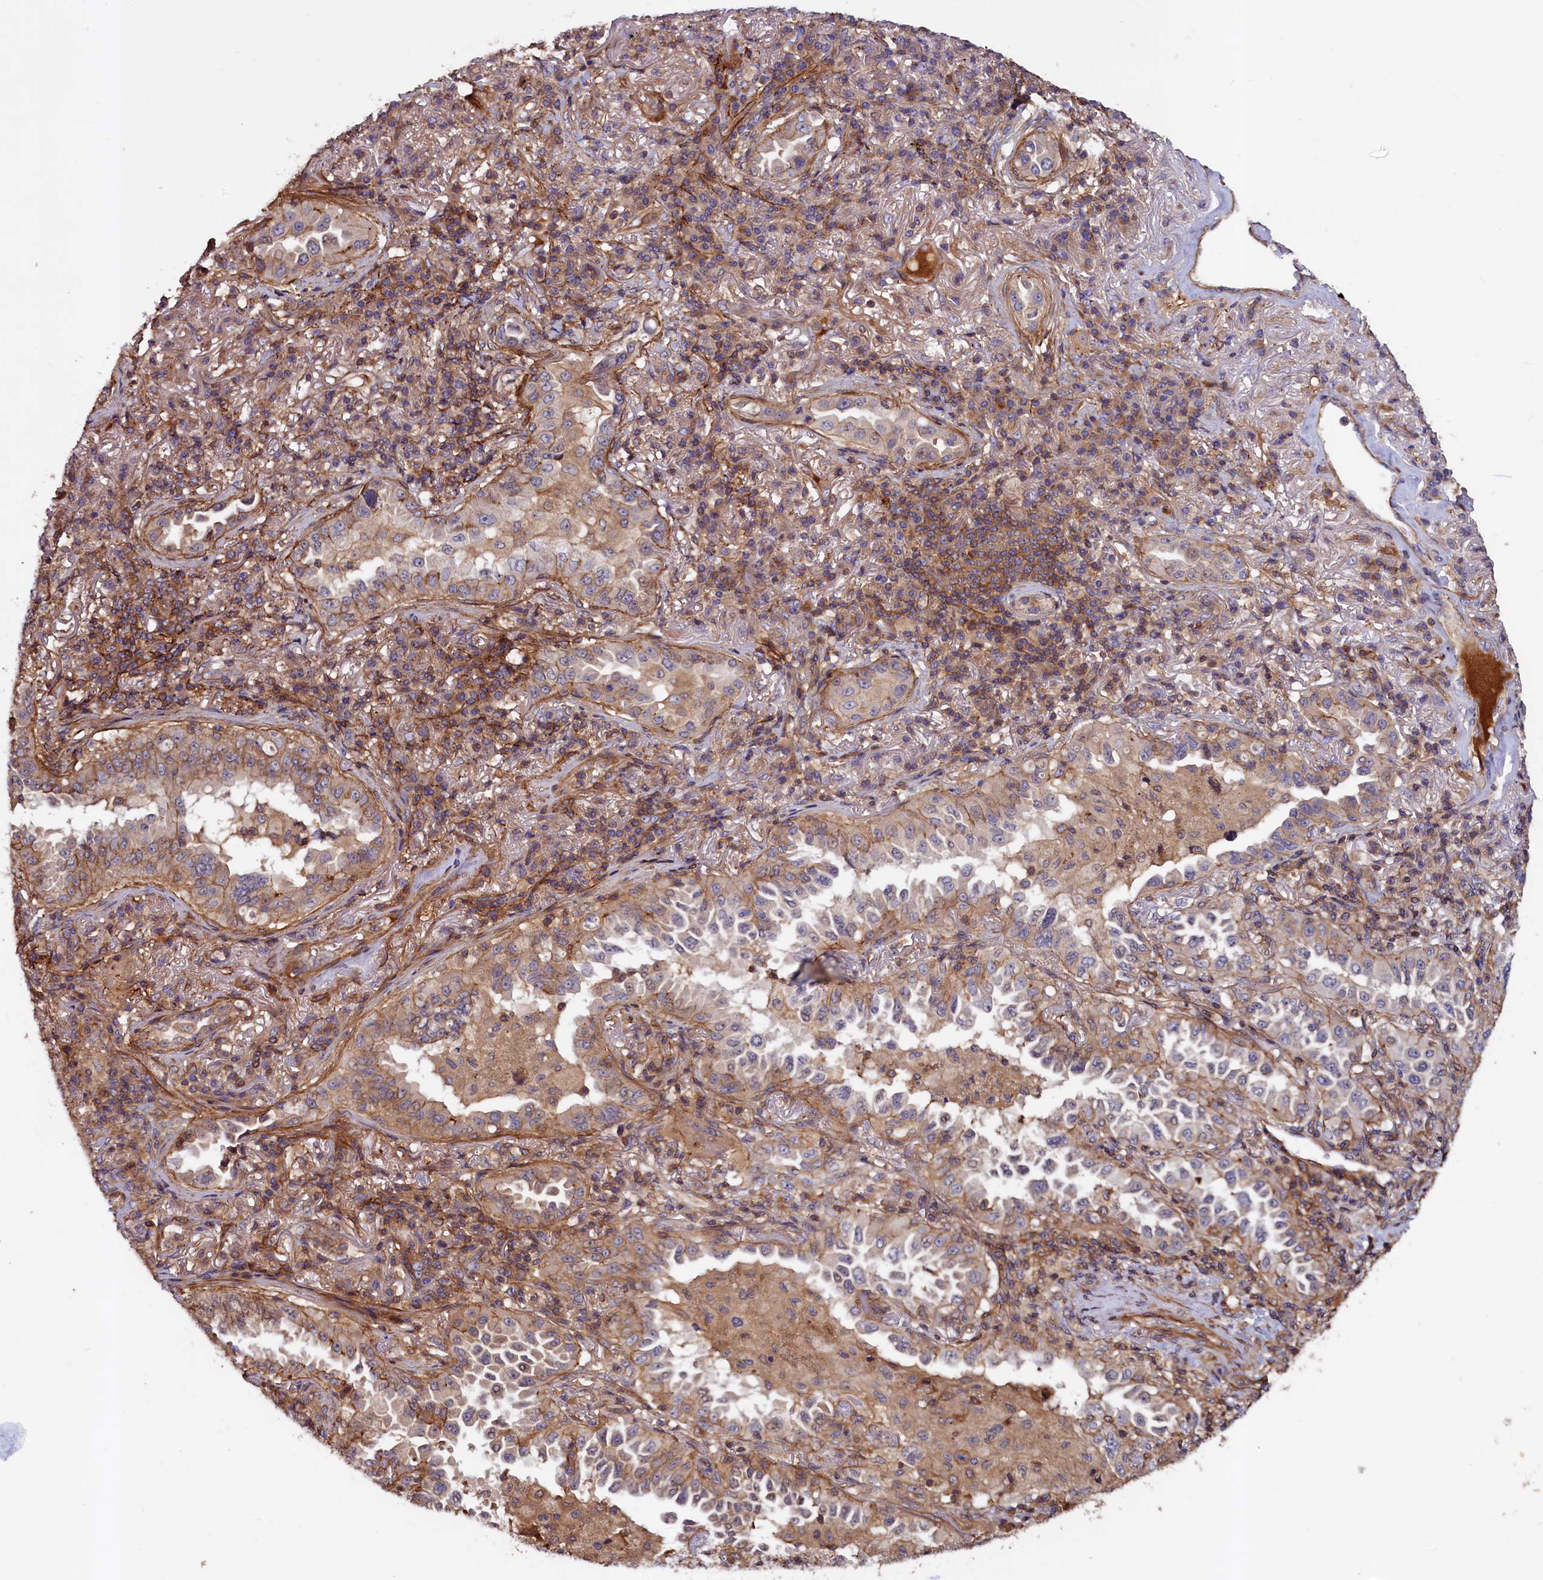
{"staining": {"intensity": "weak", "quantity": ">75%", "location": "cytoplasmic/membranous"}, "tissue": "lung cancer", "cell_type": "Tumor cells", "image_type": "cancer", "snomed": [{"axis": "morphology", "description": "Adenocarcinoma, NOS"}, {"axis": "topography", "description": "Lung"}], "caption": "Immunohistochemistry of human lung cancer displays low levels of weak cytoplasmic/membranous positivity in about >75% of tumor cells.", "gene": "DUOXA1", "patient": {"sex": "female", "age": 69}}